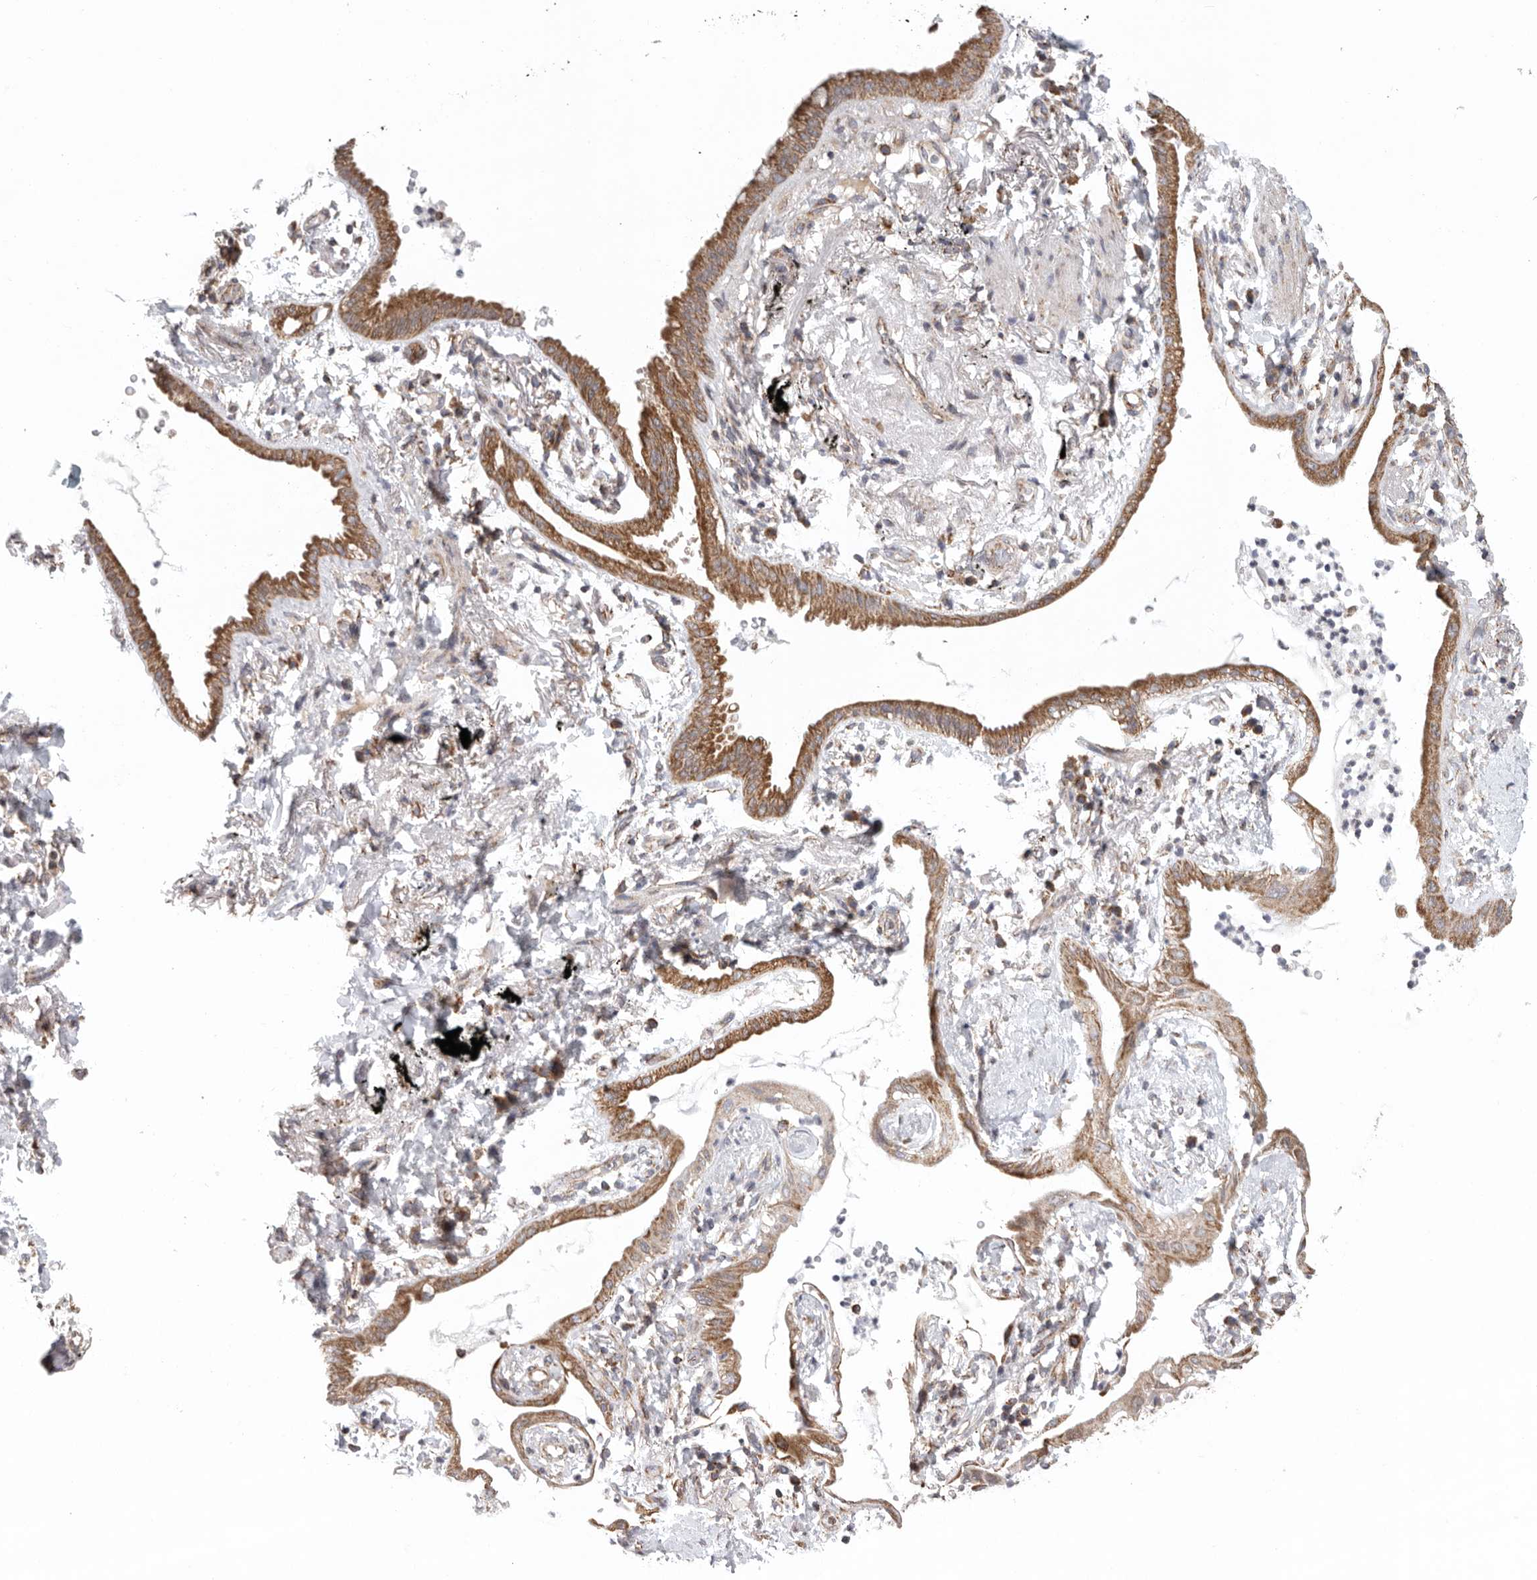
{"staining": {"intensity": "moderate", "quantity": ">75%", "location": "cytoplasmic/membranous"}, "tissue": "lung cancer", "cell_type": "Tumor cells", "image_type": "cancer", "snomed": [{"axis": "morphology", "description": "Adenocarcinoma, NOS"}, {"axis": "topography", "description": "Lung"}], "caption": "Immunohistochemical staining of lung cancer (adenocarcinoma) shows medium levels of moderate cytoplasmic/membranous protein staining in about >75% of tumor cells.", "gene": "FKBP8", "patient": {"sex": "female", "age": 70}}